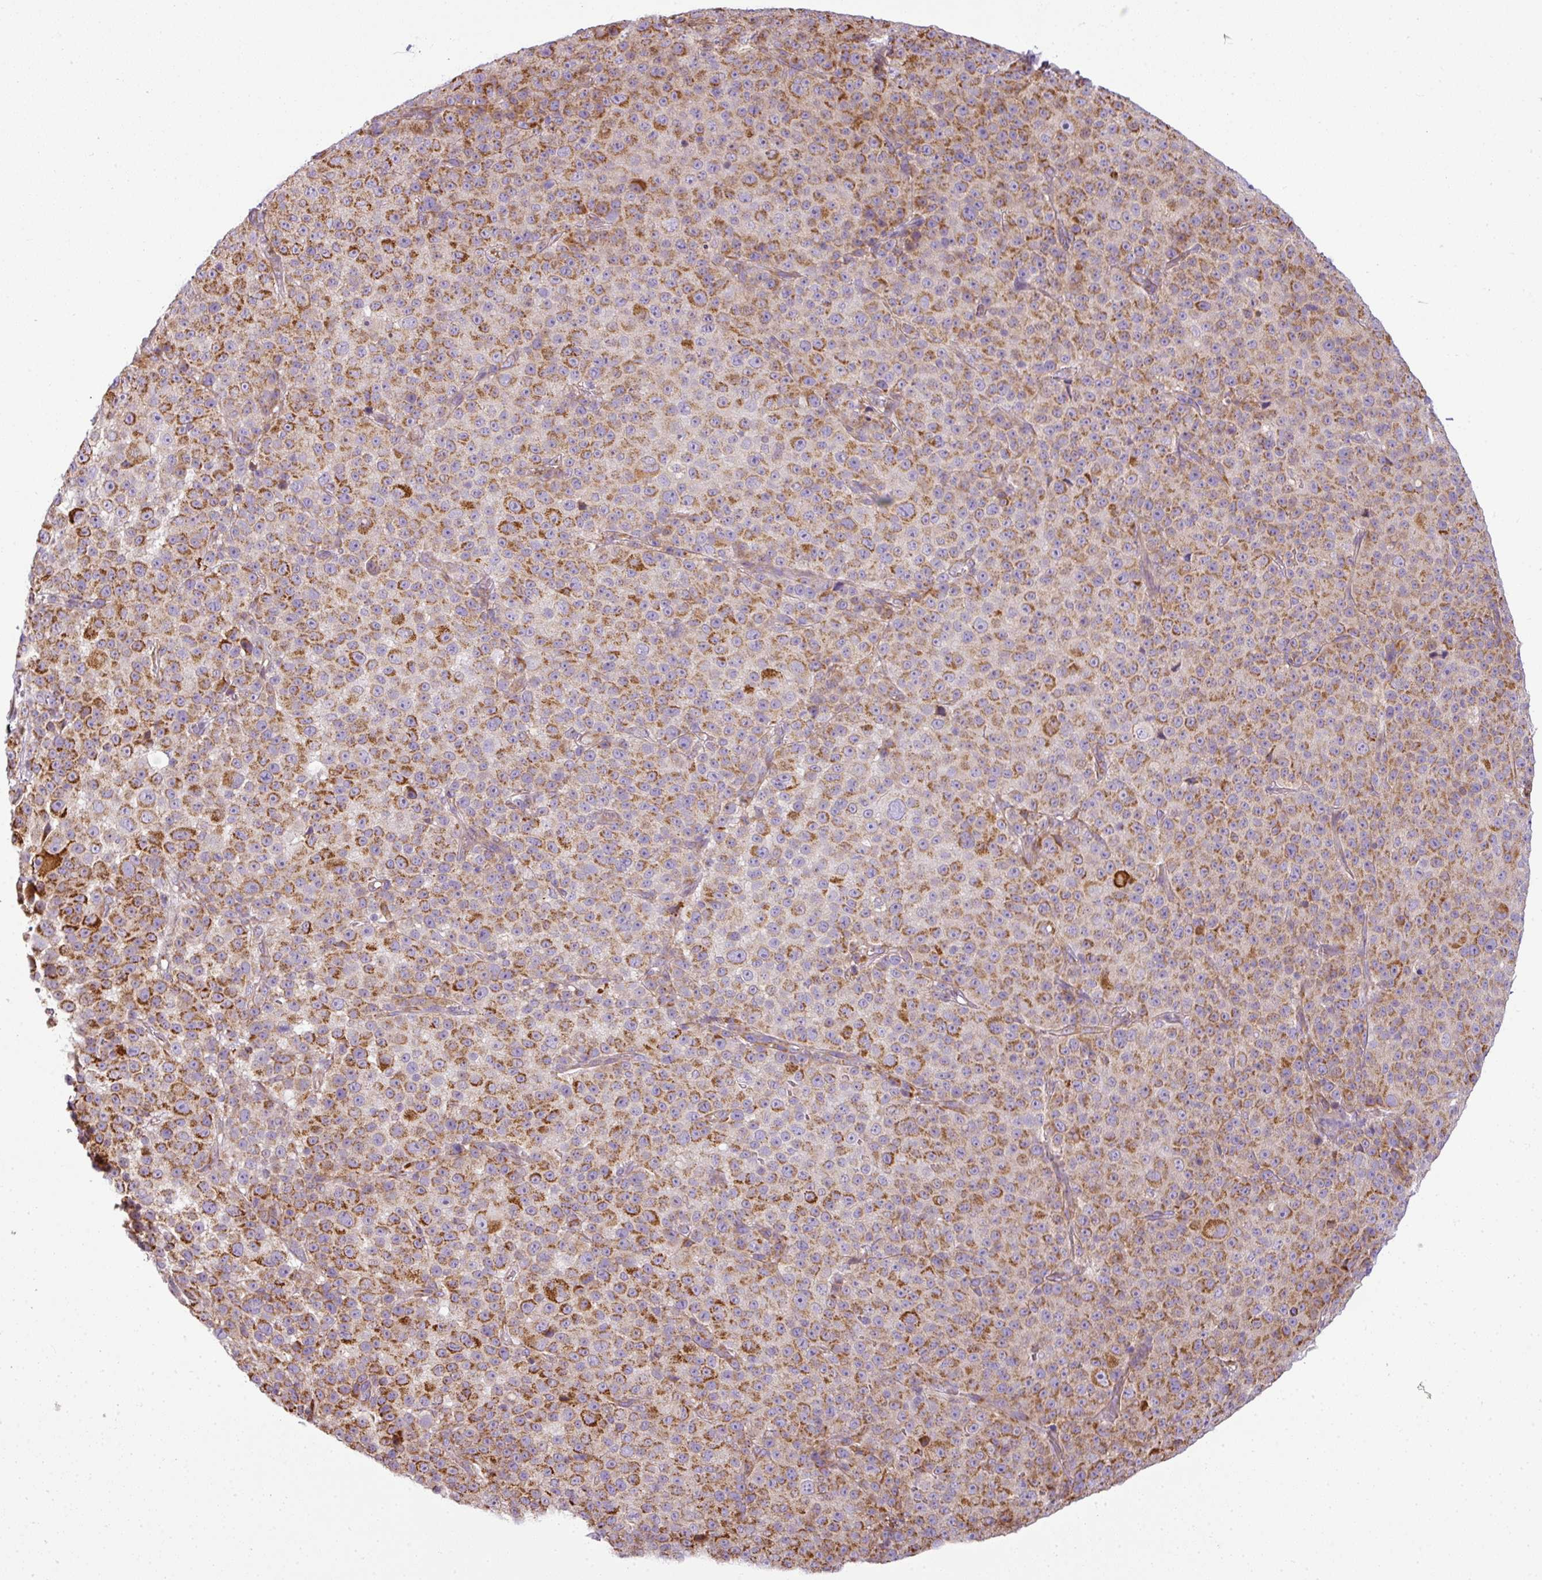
{"staining": {"intensity": "moderate", "quantity": ">75%", "location": "cytoplasmic/membranous"}, "tissue": "melanoma", "cell_type": "Tumor cells", "image_type": "cancer", "snomed": [{"axis": "morphology", "description": "Malignant melanoma, Metastatic site"}, {"axis": "topography", "description": "Skin"}, {"axis": "topography", "description": "Lymph node"}], "caption": "Immunohistochemical staining of malignant melanoma (metastatic site) demonstrates medium levels of moderate cytoplasmic/membranous protein positivity in about >75% of tumor cells.", "gene": "ANKRD18A", "patient": {"sex": "male", "age": 66}}